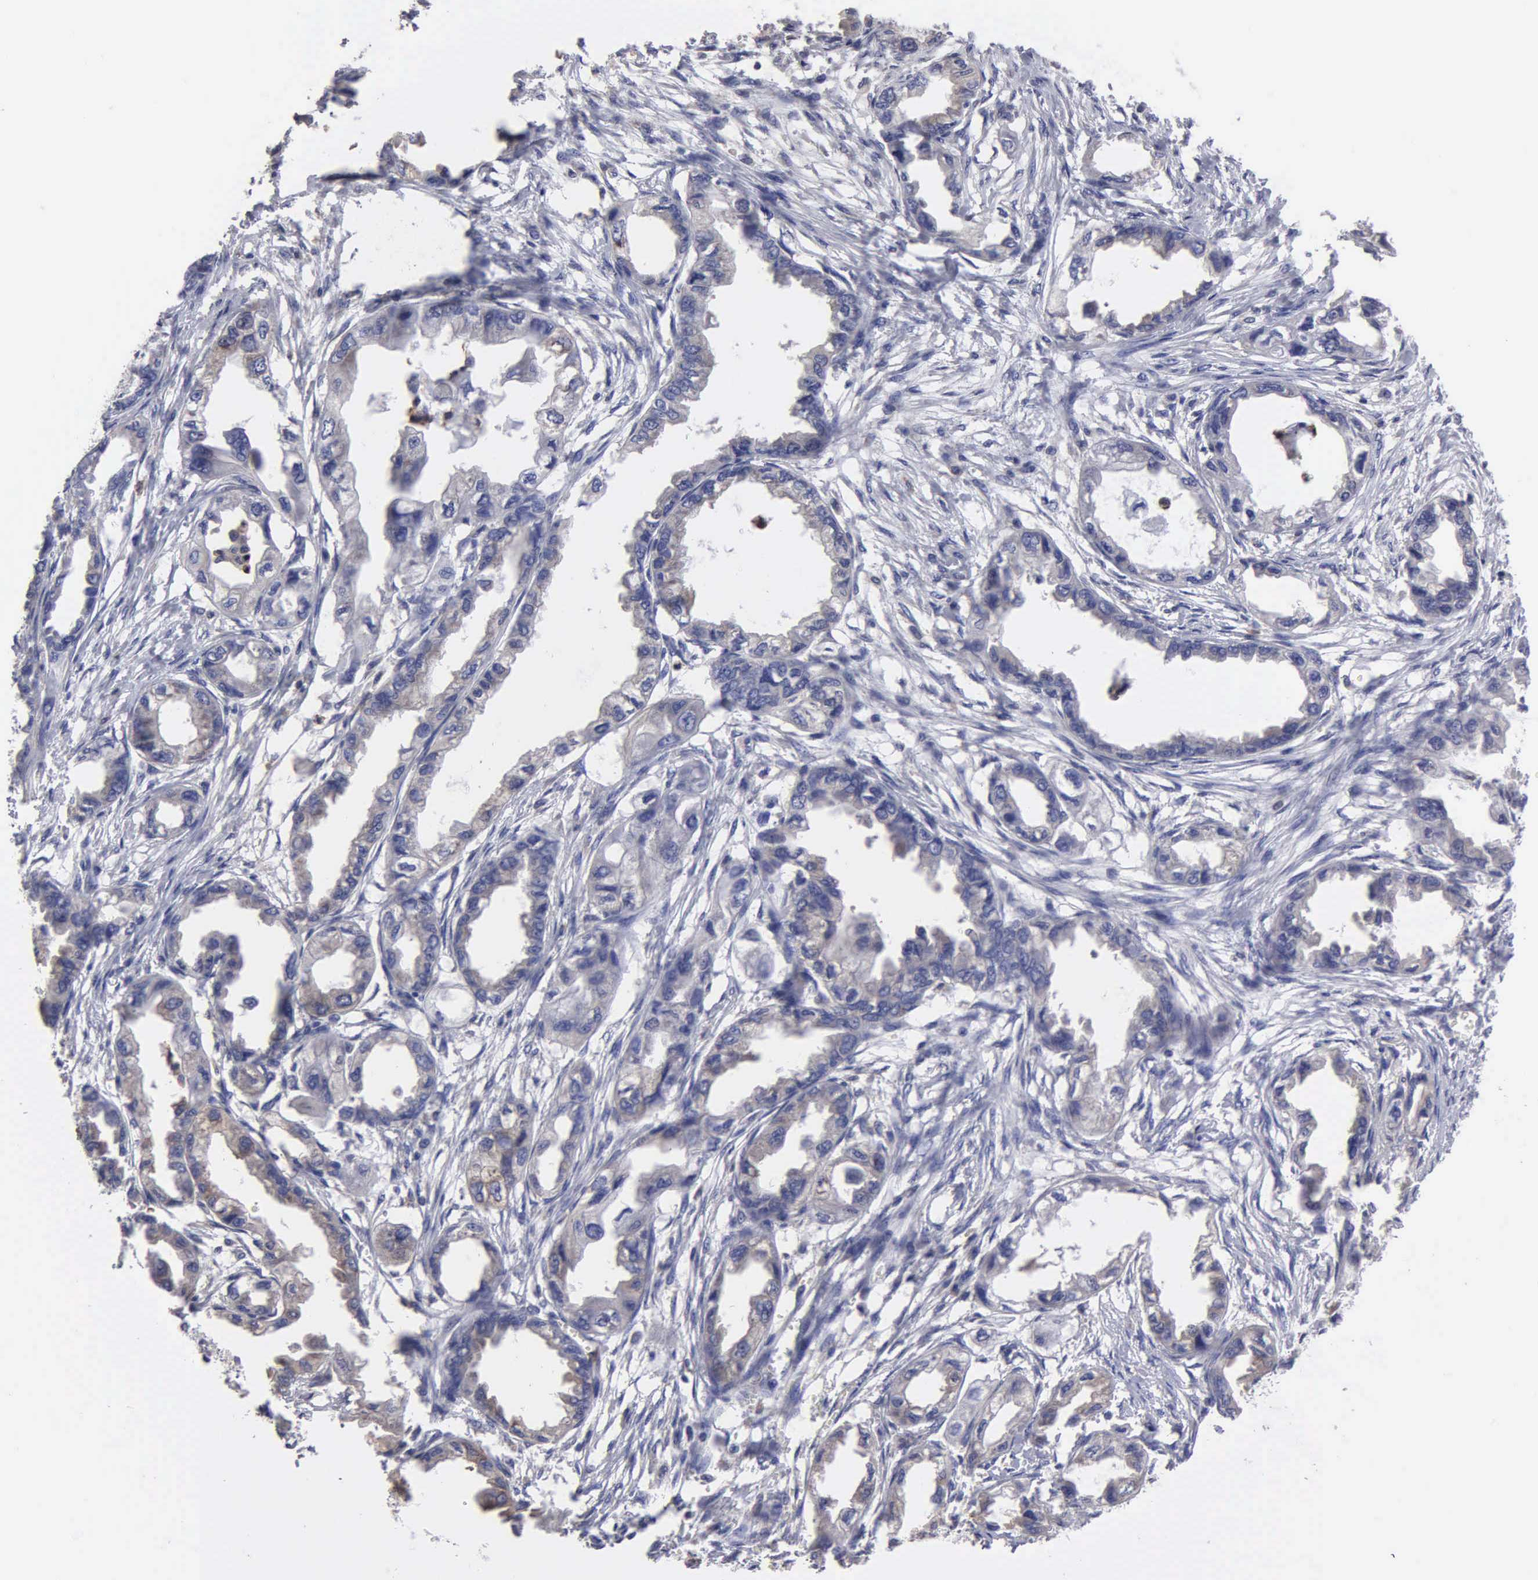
{"staining": {"intensity": "negative", "quantity": "none", "location": "none"}, "tissue": "endometrial cancer", "cell_type": "Tumor cells", "image_type": "cancer", "snomed": [{"axis": "morphology", "description": "Adenocarcinoma, NOS"}, {"axis": "topography", "description": "Endometrium"}], "caption": "An IHC photomicrograph of adenocarcinoma (endometrial) is shown. There is no staining in tumor cells of adenocarcinoma (endometrial).", "gene": "G6PD", "patient": {"sex": "female", "age": 67}}